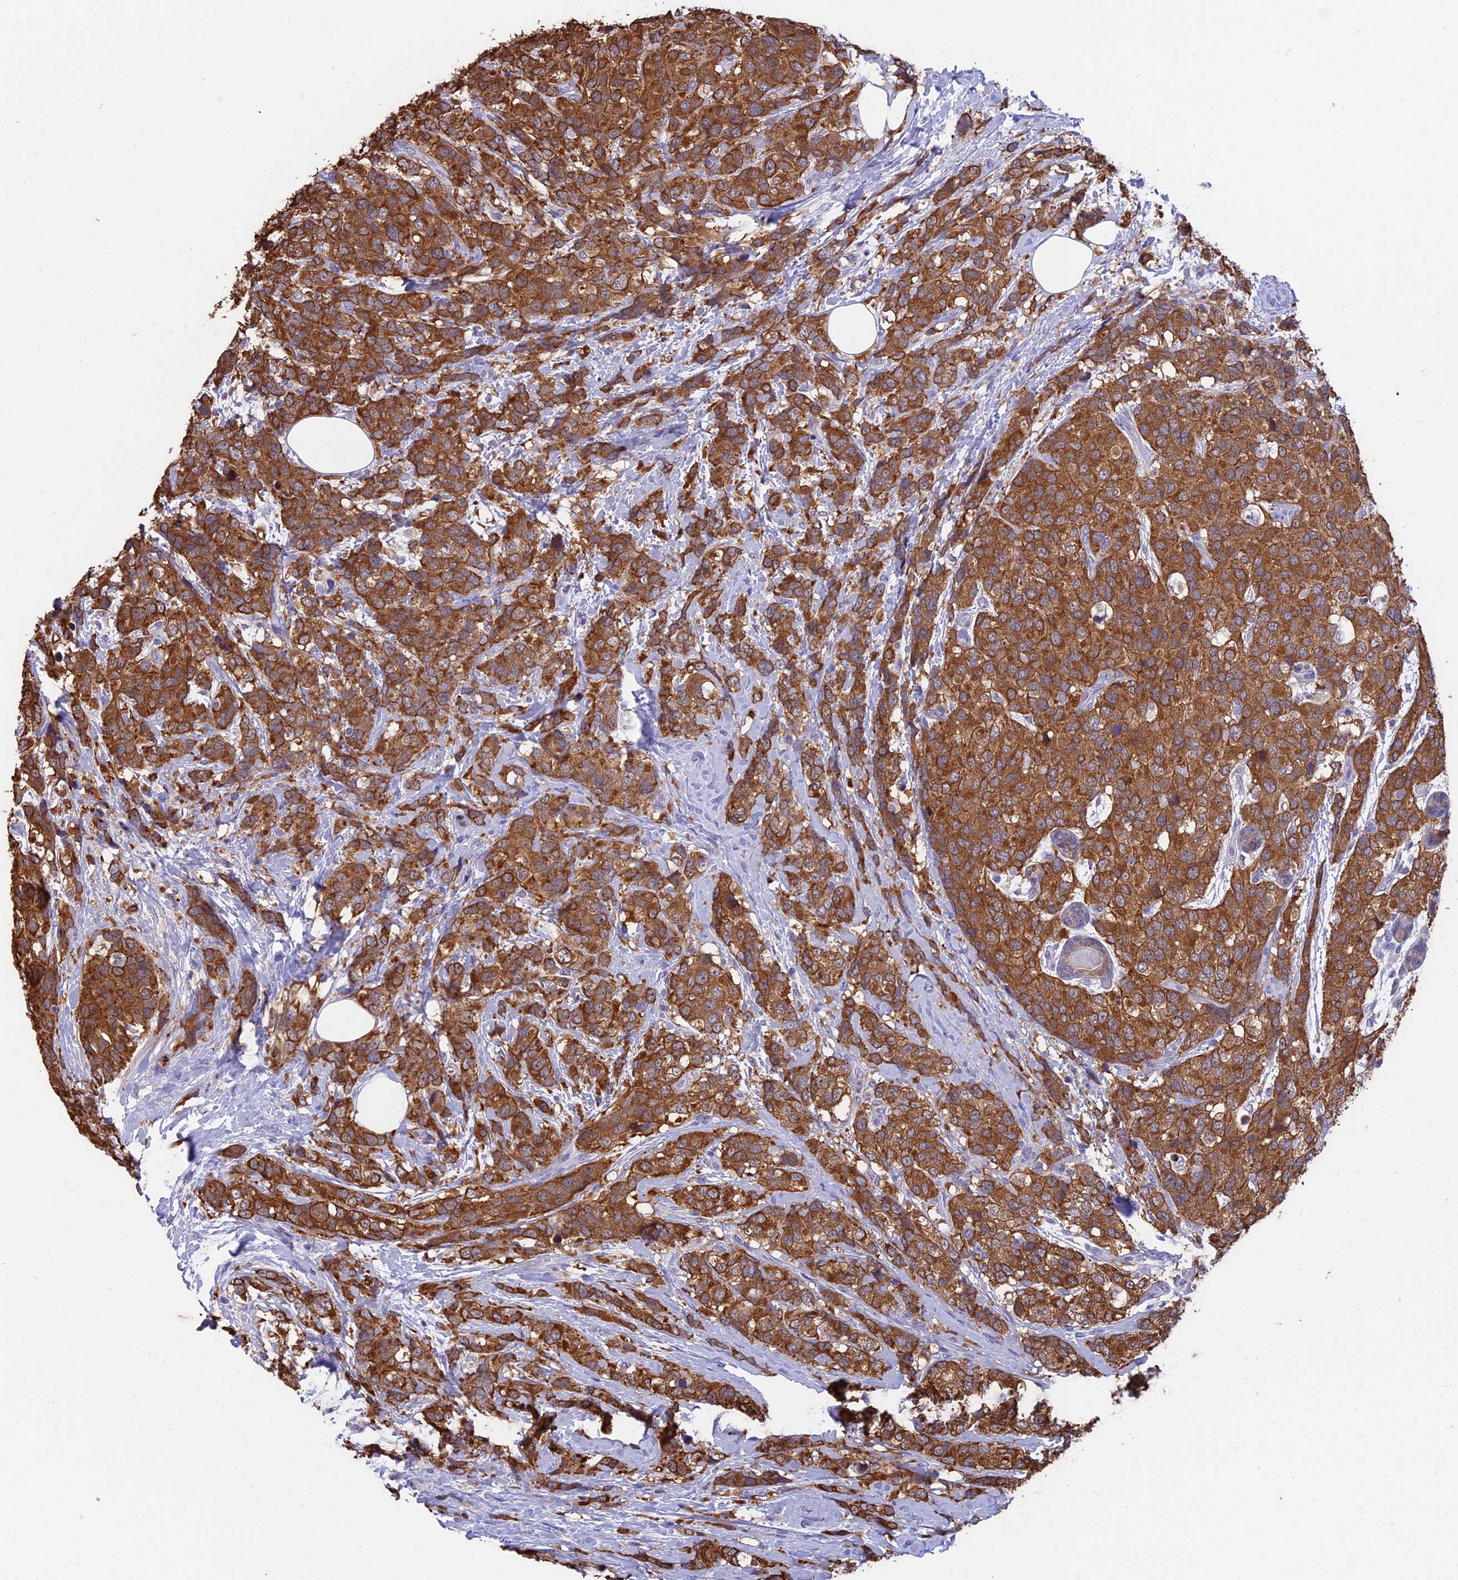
{"staining": {"intensity": "strong", "quantity": ">75%", "location": "cytoplasmic/membranous"}, "tissue": "breast cancer", "cell_type": "Tumor cells", "image_type": "cancer", "snomed": [{"axis": "morphology", "description": "Lobular carcinoma"}, {"axis": "topography", "description": "Breast"}], "caption": "Tumor cells show high levels of strong cytoplasmic/membranous expression in approximately >75% of cells in breast lobular carcinoma. The protein of interest is stained brown, and the nuclei are stained in blue (DAB IHC with brightfield microscopy, high magnification).", "gene": "STUB1", "patient": {"sex": "female", "age": 59}}